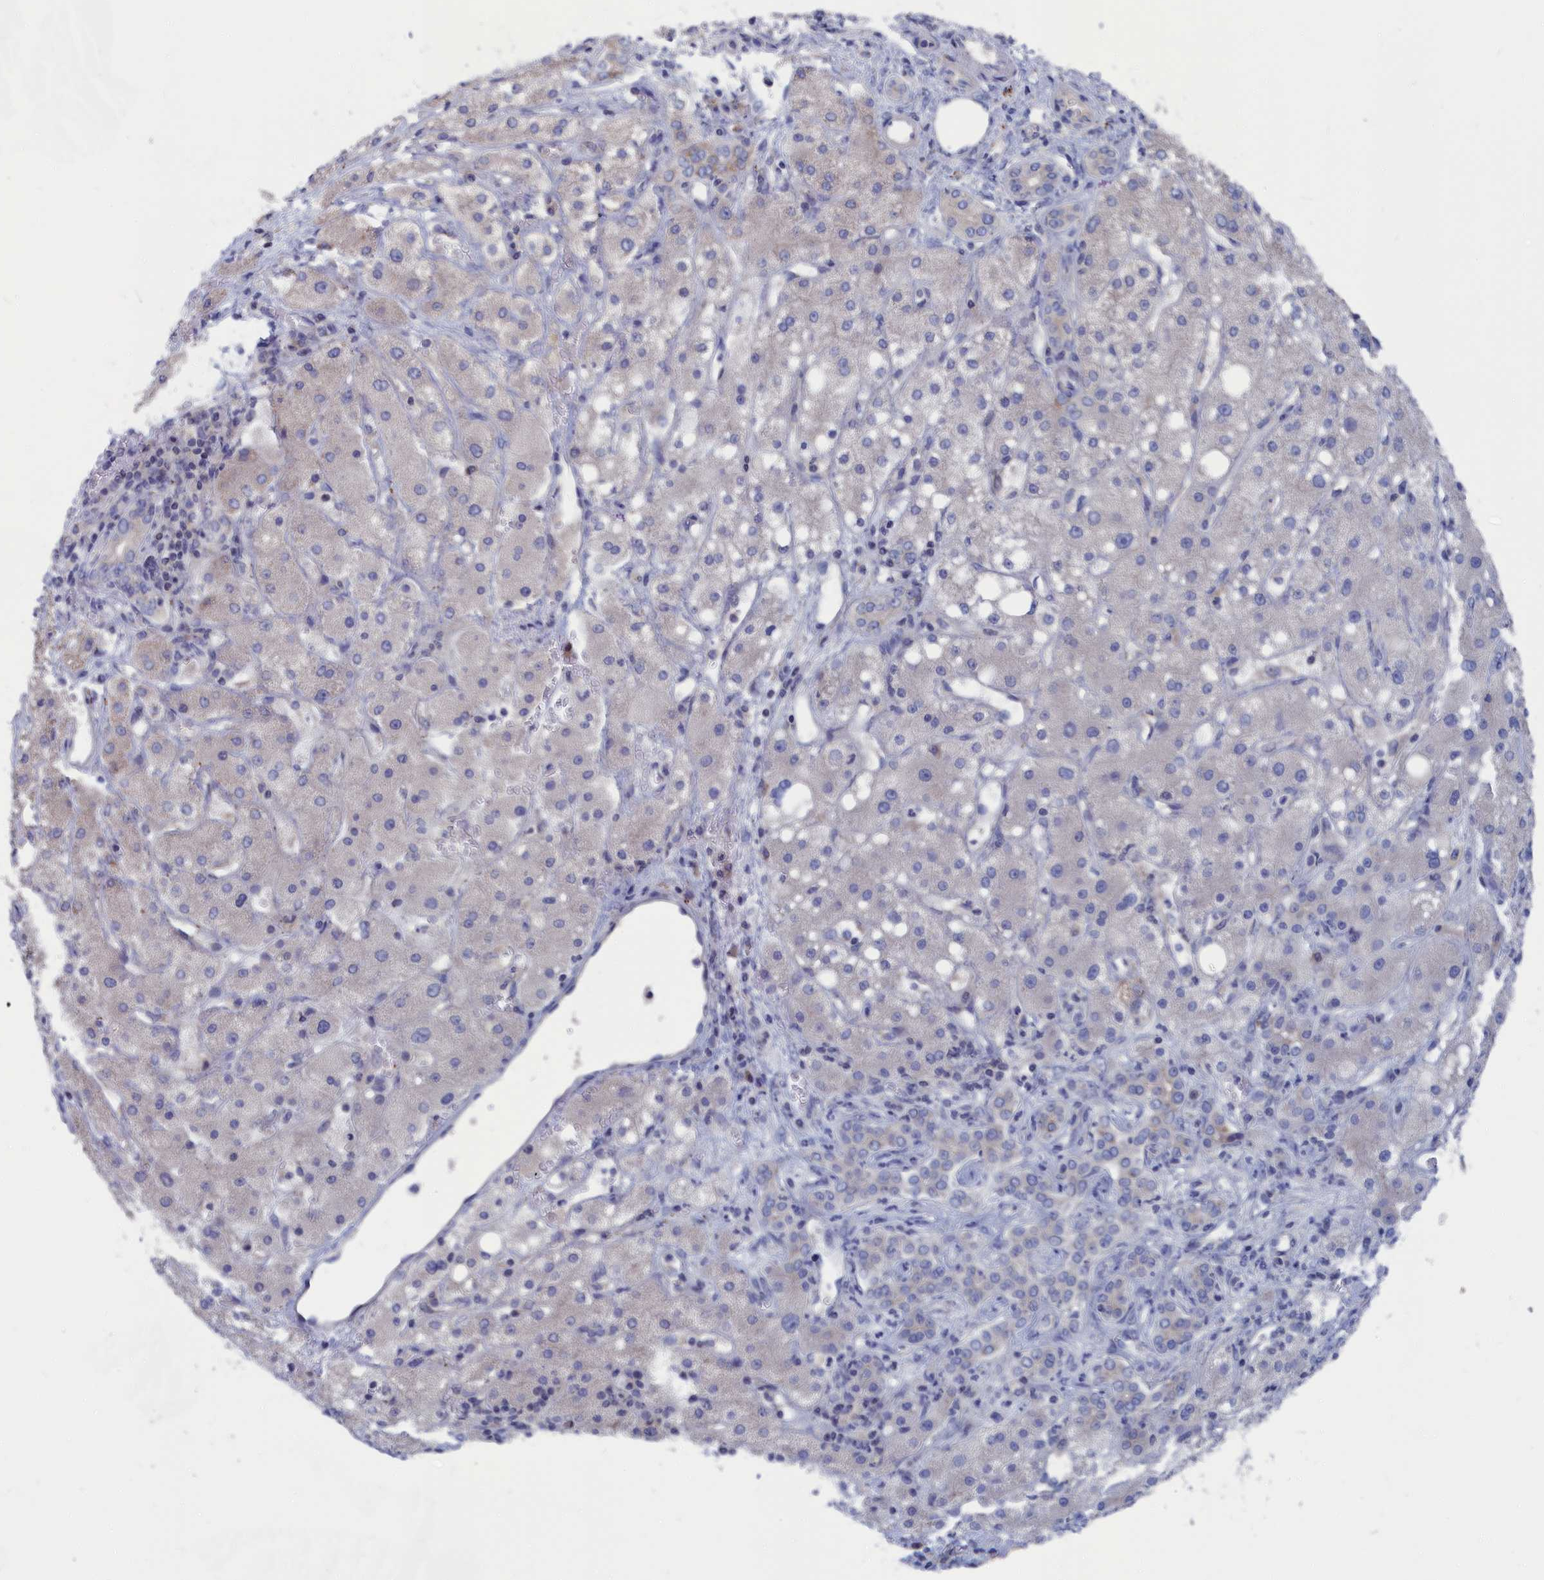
{"staining": {"intensity": "negative", "quantity": "none", "location": "none"}, "tissue": "liver cancer", "cell_type": "Tumor cells", "image_type": "cancer", "snomed": [{"axis": "morphology", "description": "Carcinoma, Hepatocellular, NOS"}, {"axis": "topography", "description": "Liver"}], "caption": "There is no significant expression in tumor cells of liver cancer (hepatocellular carcinoma).", "gene": "CEND1", "patient": {"sex": "male", "age": 80}}